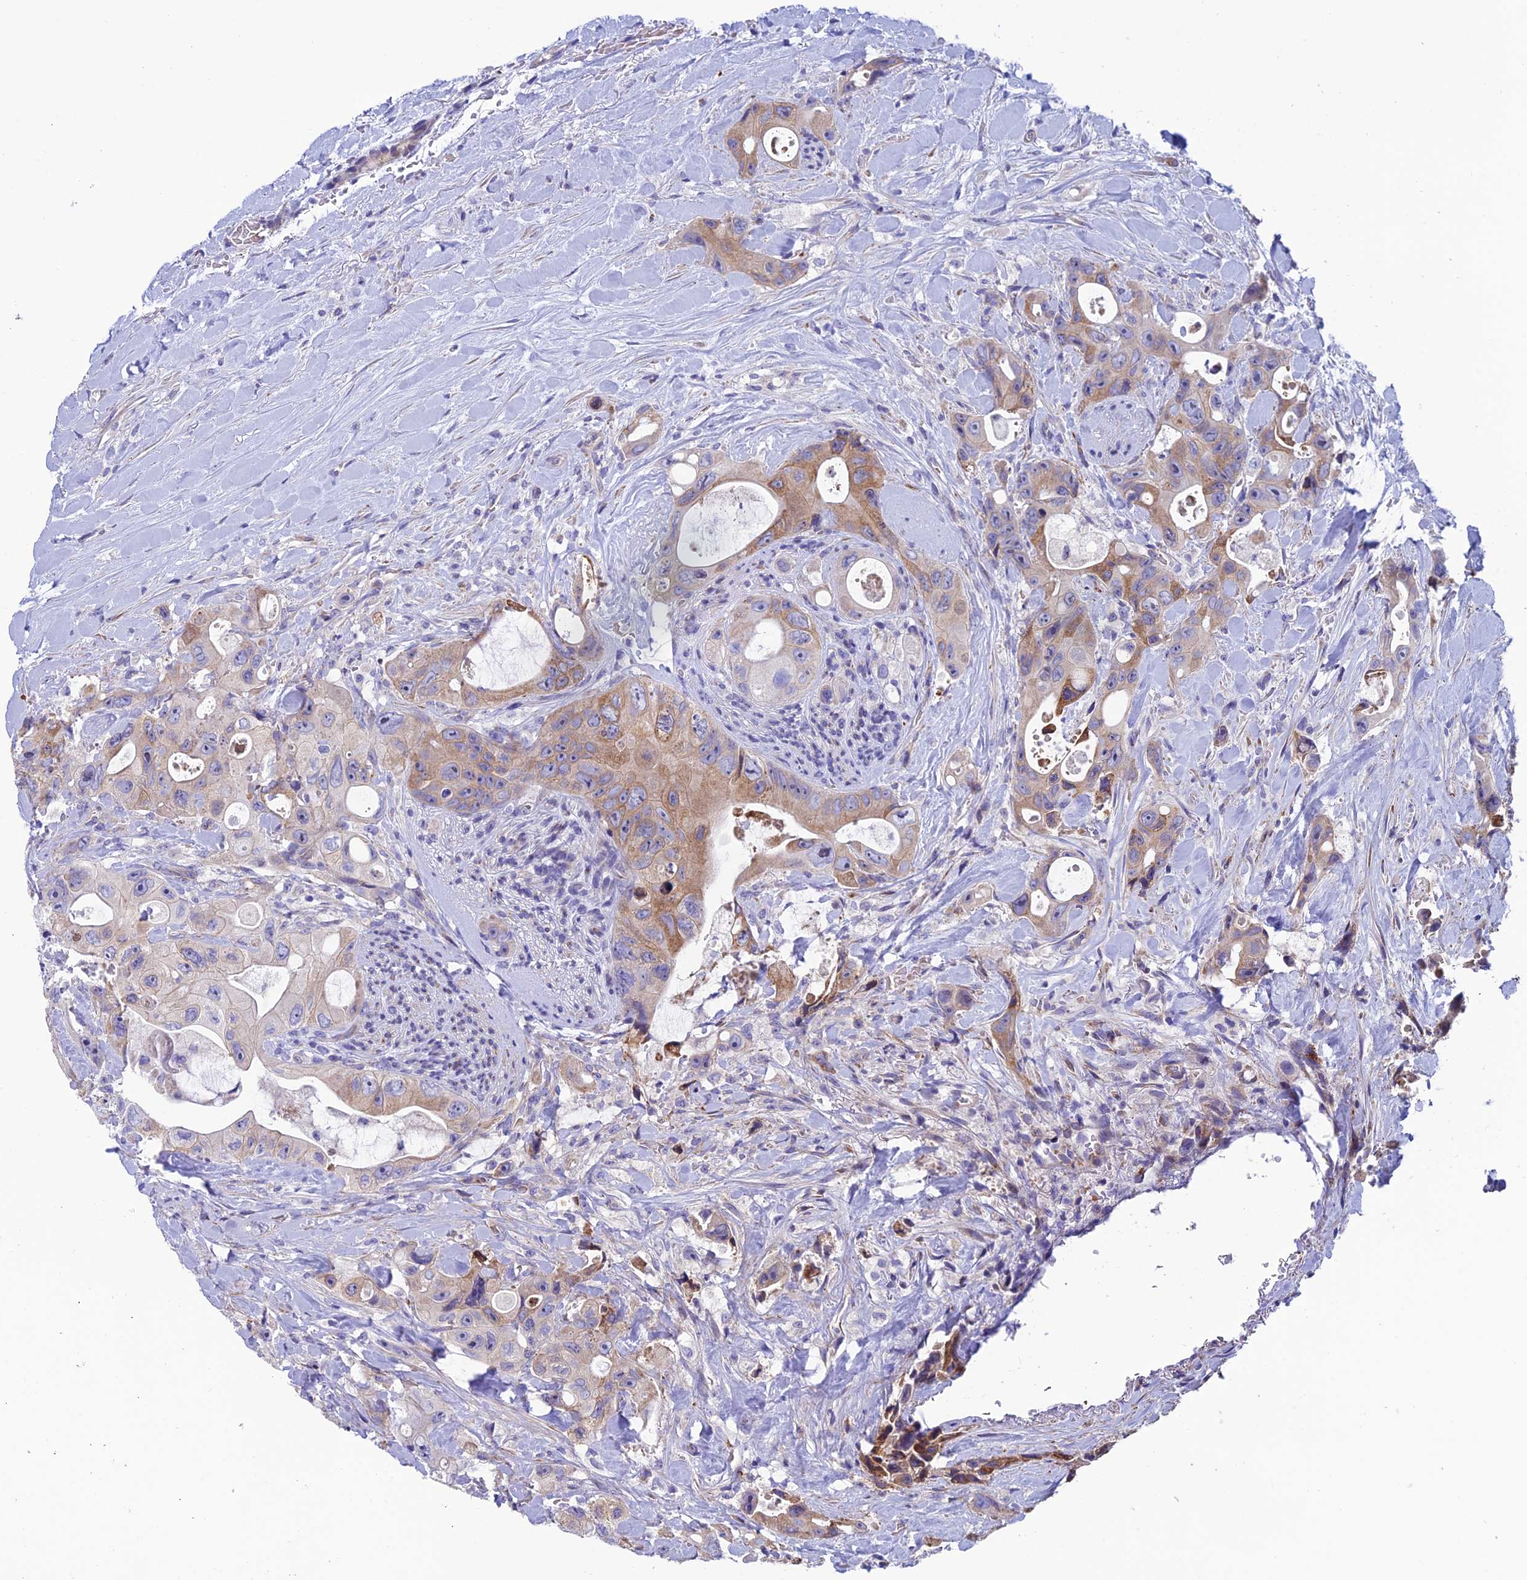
{"staining": {"intensity": "moderate", "quantity": "<25%", "location": "cytoplasmic/membranous"}, "tissue": "colorectal cancer", "cell_type": "Tumor cells", "image_type": "cancer", "snomed": [{"axis": "morphology", "description": "Adenocarcinoma, NOS"}, {"axis": "topography", "description": "Colon"}], "caption": "Tumor cells exhibit low levels of moderate cytoplasmic/membranous staining in about <25% of cells in human colorectal adenocarcinoma.", "gene": "MACIR", "patient": {"sex": "female", "age": 46}}